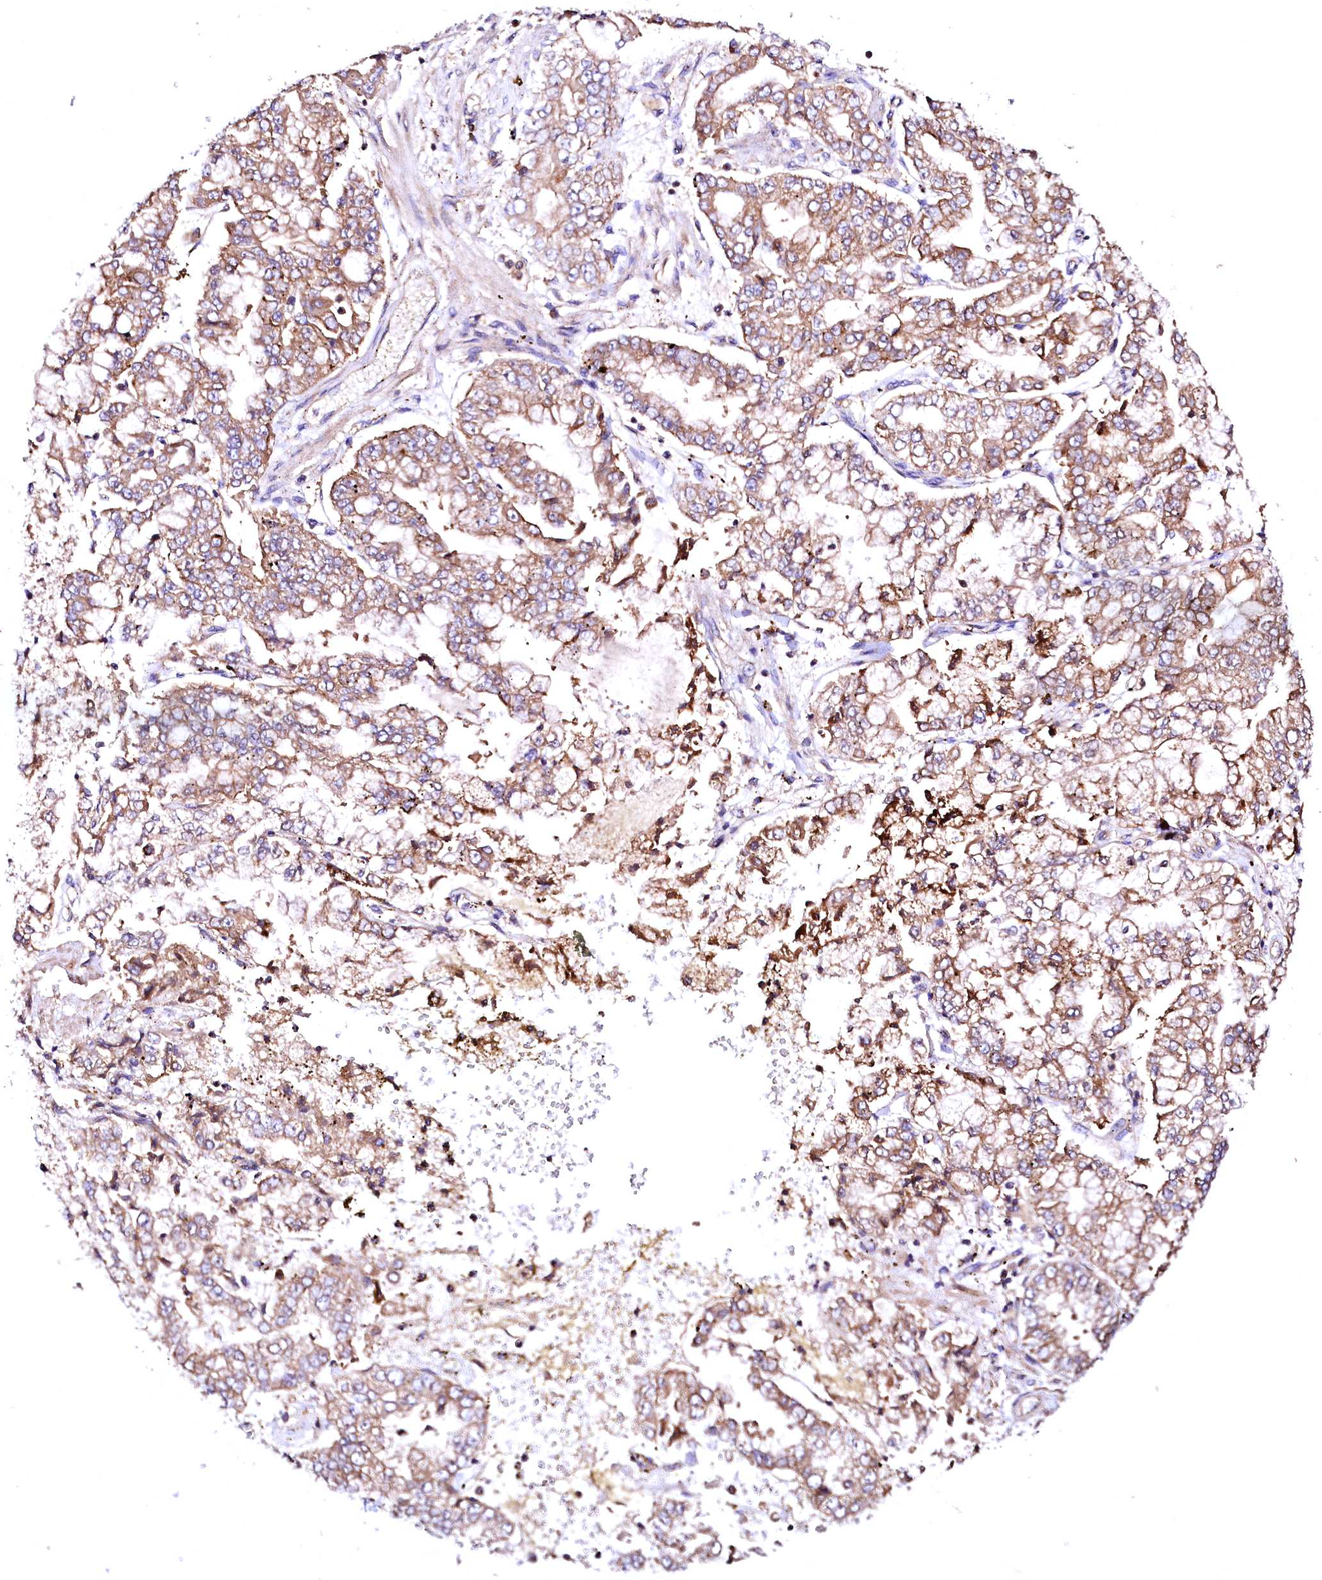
{"staining": {"intensity": "weak", "quantity": ">75%", "location": "cytoplasmic/membranous"}, "tissue": "stomach cancer", "cell_type": "Tumor cells", "image_type": "cancer", "snomed": [{"axis": "morphology", "description": "Adenocarcinoma, NOS"}, {"axis": "topography", "description": "Stomach"}], "caption": "Stomach adenocarcinoma stained for a protein reveals weak cytoplasmic/membranous positivity in tumor cells.", "gene": "ST3GAL1", "patient": {"sex": "male", "age": 76}}